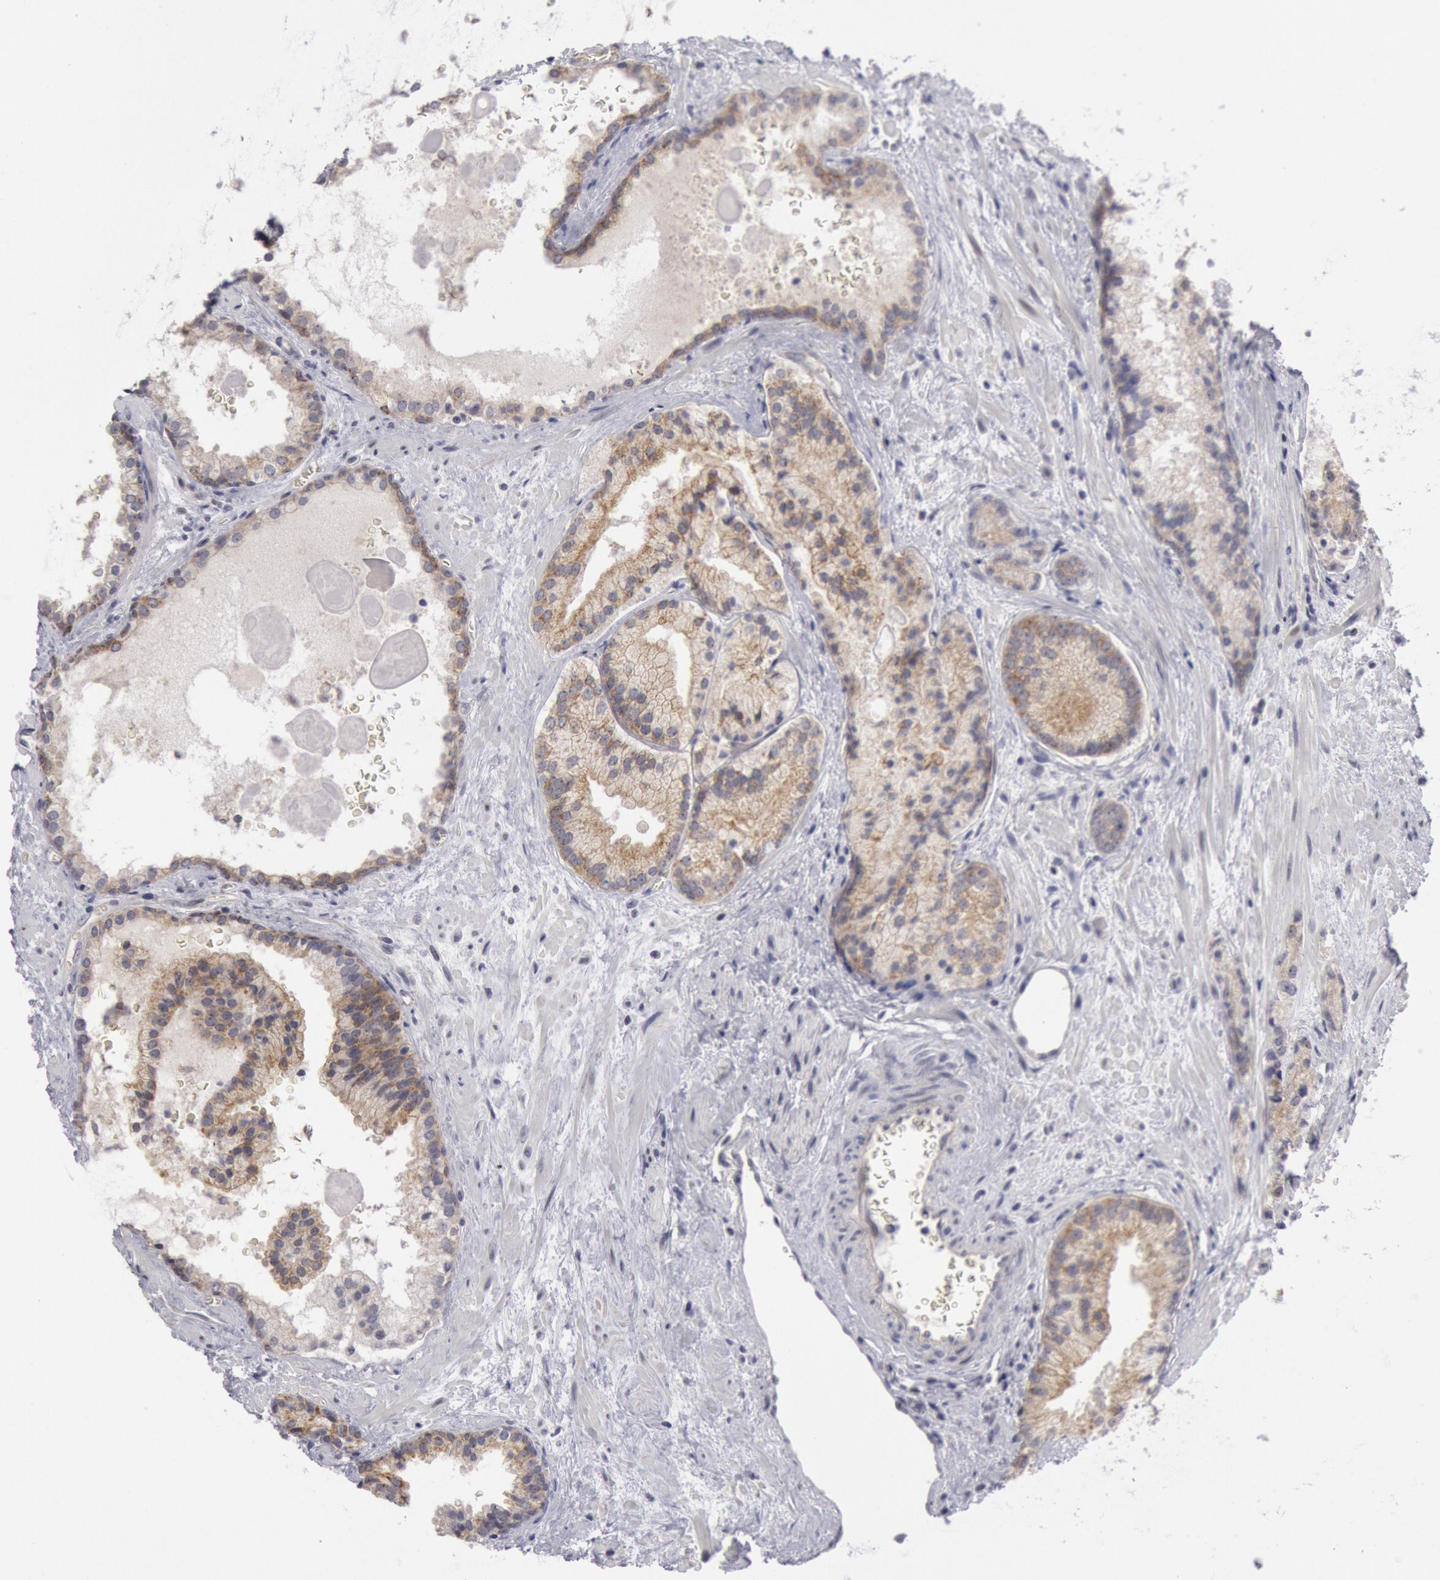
{"staining": {"intensity": "moderate", "quantity": "25%-75%", "location": "cytoplasmic/membranous"}, "tissue": "prostate cancer", "cell_type": "Tumor cells", "image_type": "cancer", "snomed": [{"axis": "morphology", "description": "Adenocarcinoma, Medium grade"}, {"axis": "topography", "description": "Prostate"}], "caption": "Prostate adenocarcinoma (medium-grade) was stained to show a protein in brown. There is medium levels of moderate cytoplasmic/membranous staining in about 25%-75% of tumor cells. (DAB IHC with brightfield microscopy, high magnification).", "gene": "JOSD1", "patient": {"sex": "male", "age": 70}}